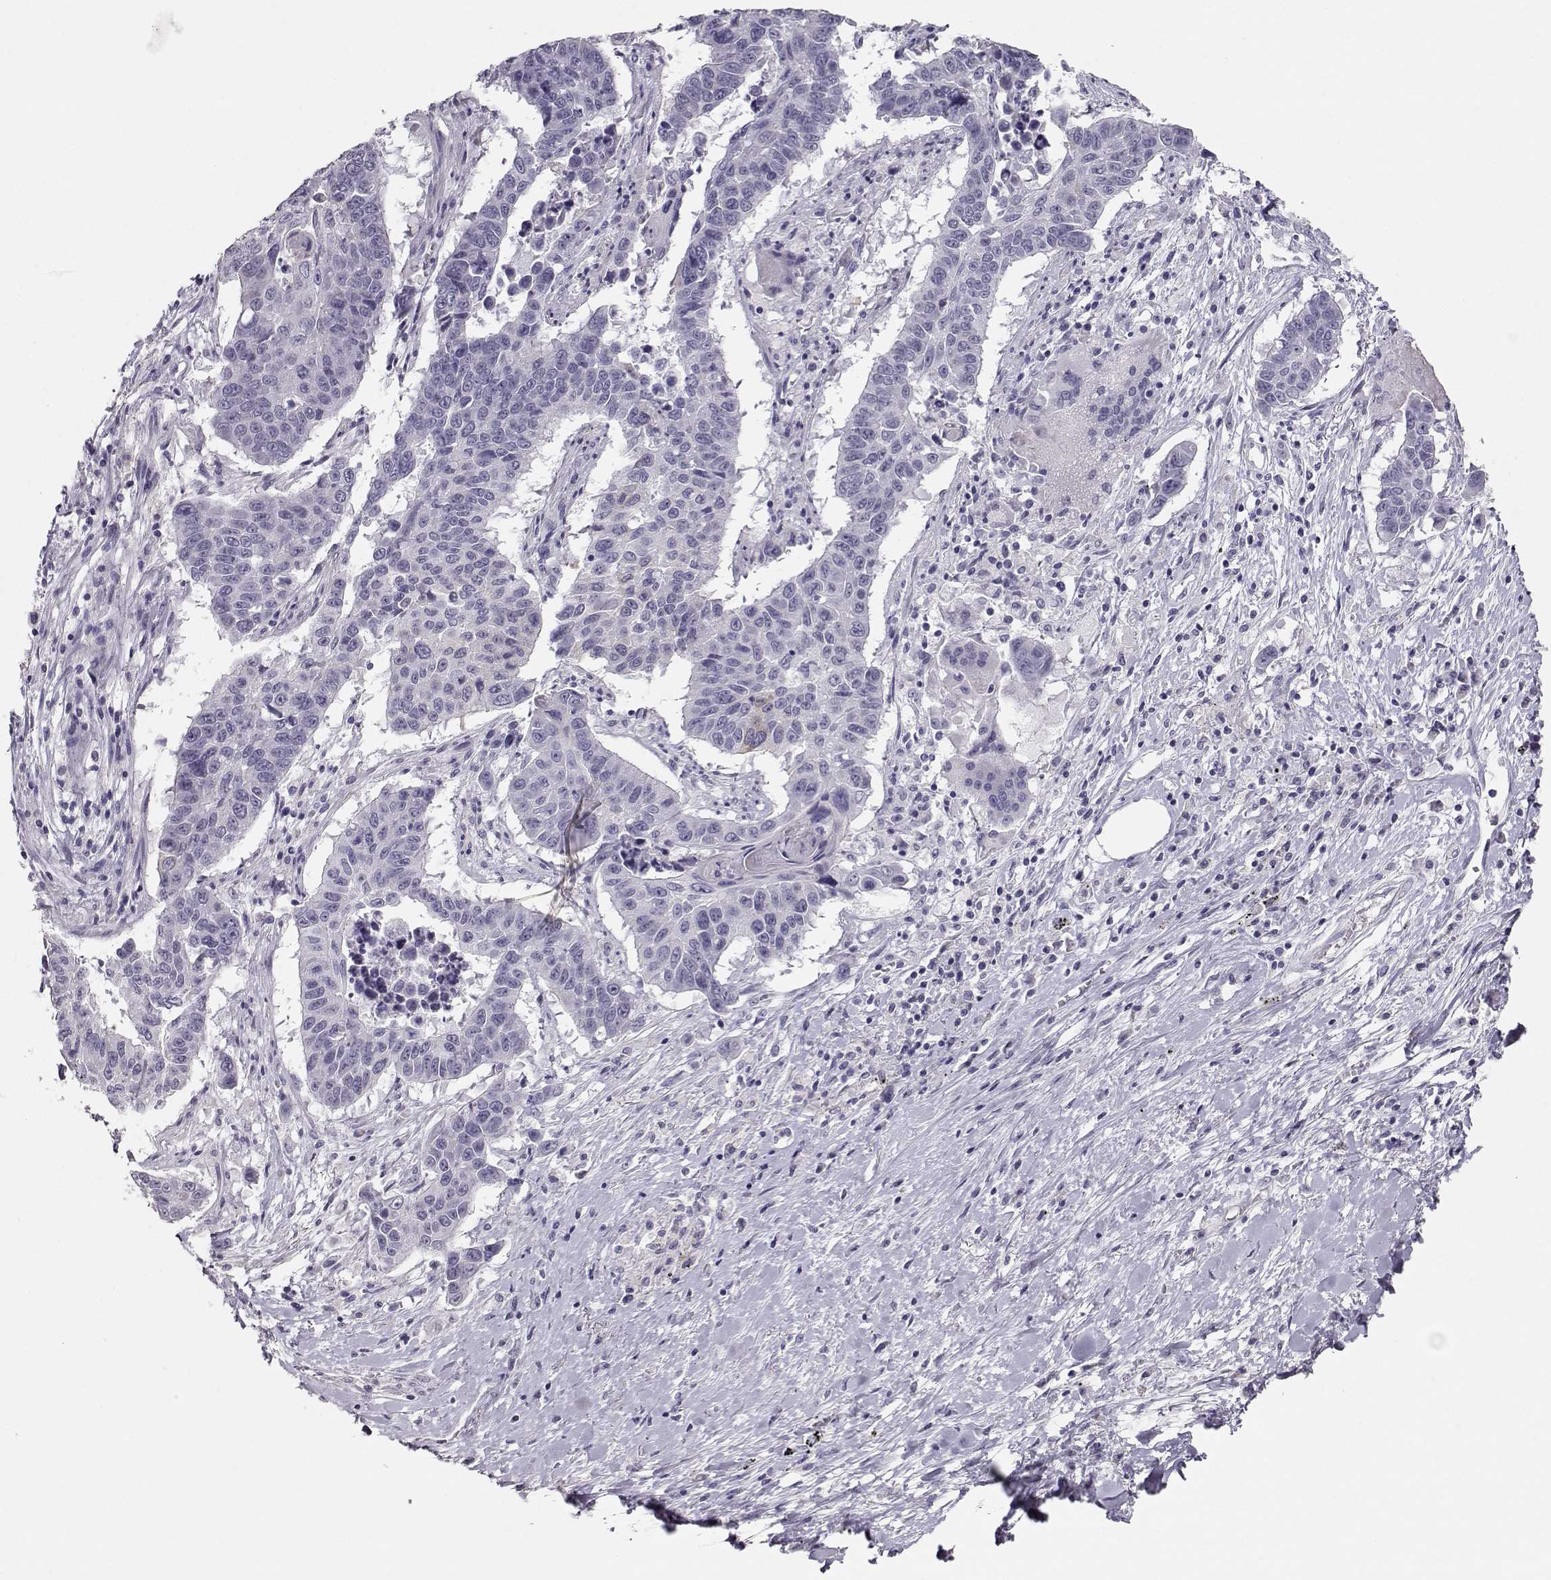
{"staining": {"intensity": "negative", "quantity": "none", "location": "none"}, "tissue": "lung cancer", "cell_type": "Tumor cells", "image_type": "cancer", "snomed": [{"axis": "morphology", "description": "Squamous cell carcinoma, NOS"}, {"axis": "topography", "description": "Lung"}], "caption": "Immunohistochemistry (IHC) photomicrograph of human lung cancer (squamous cell carcinoma) stained for a protein (brown), which demonstrates no positivity in tumor cells.", "gene": "MAGEC1", "patient": {"sex": "male", "age": 73}}